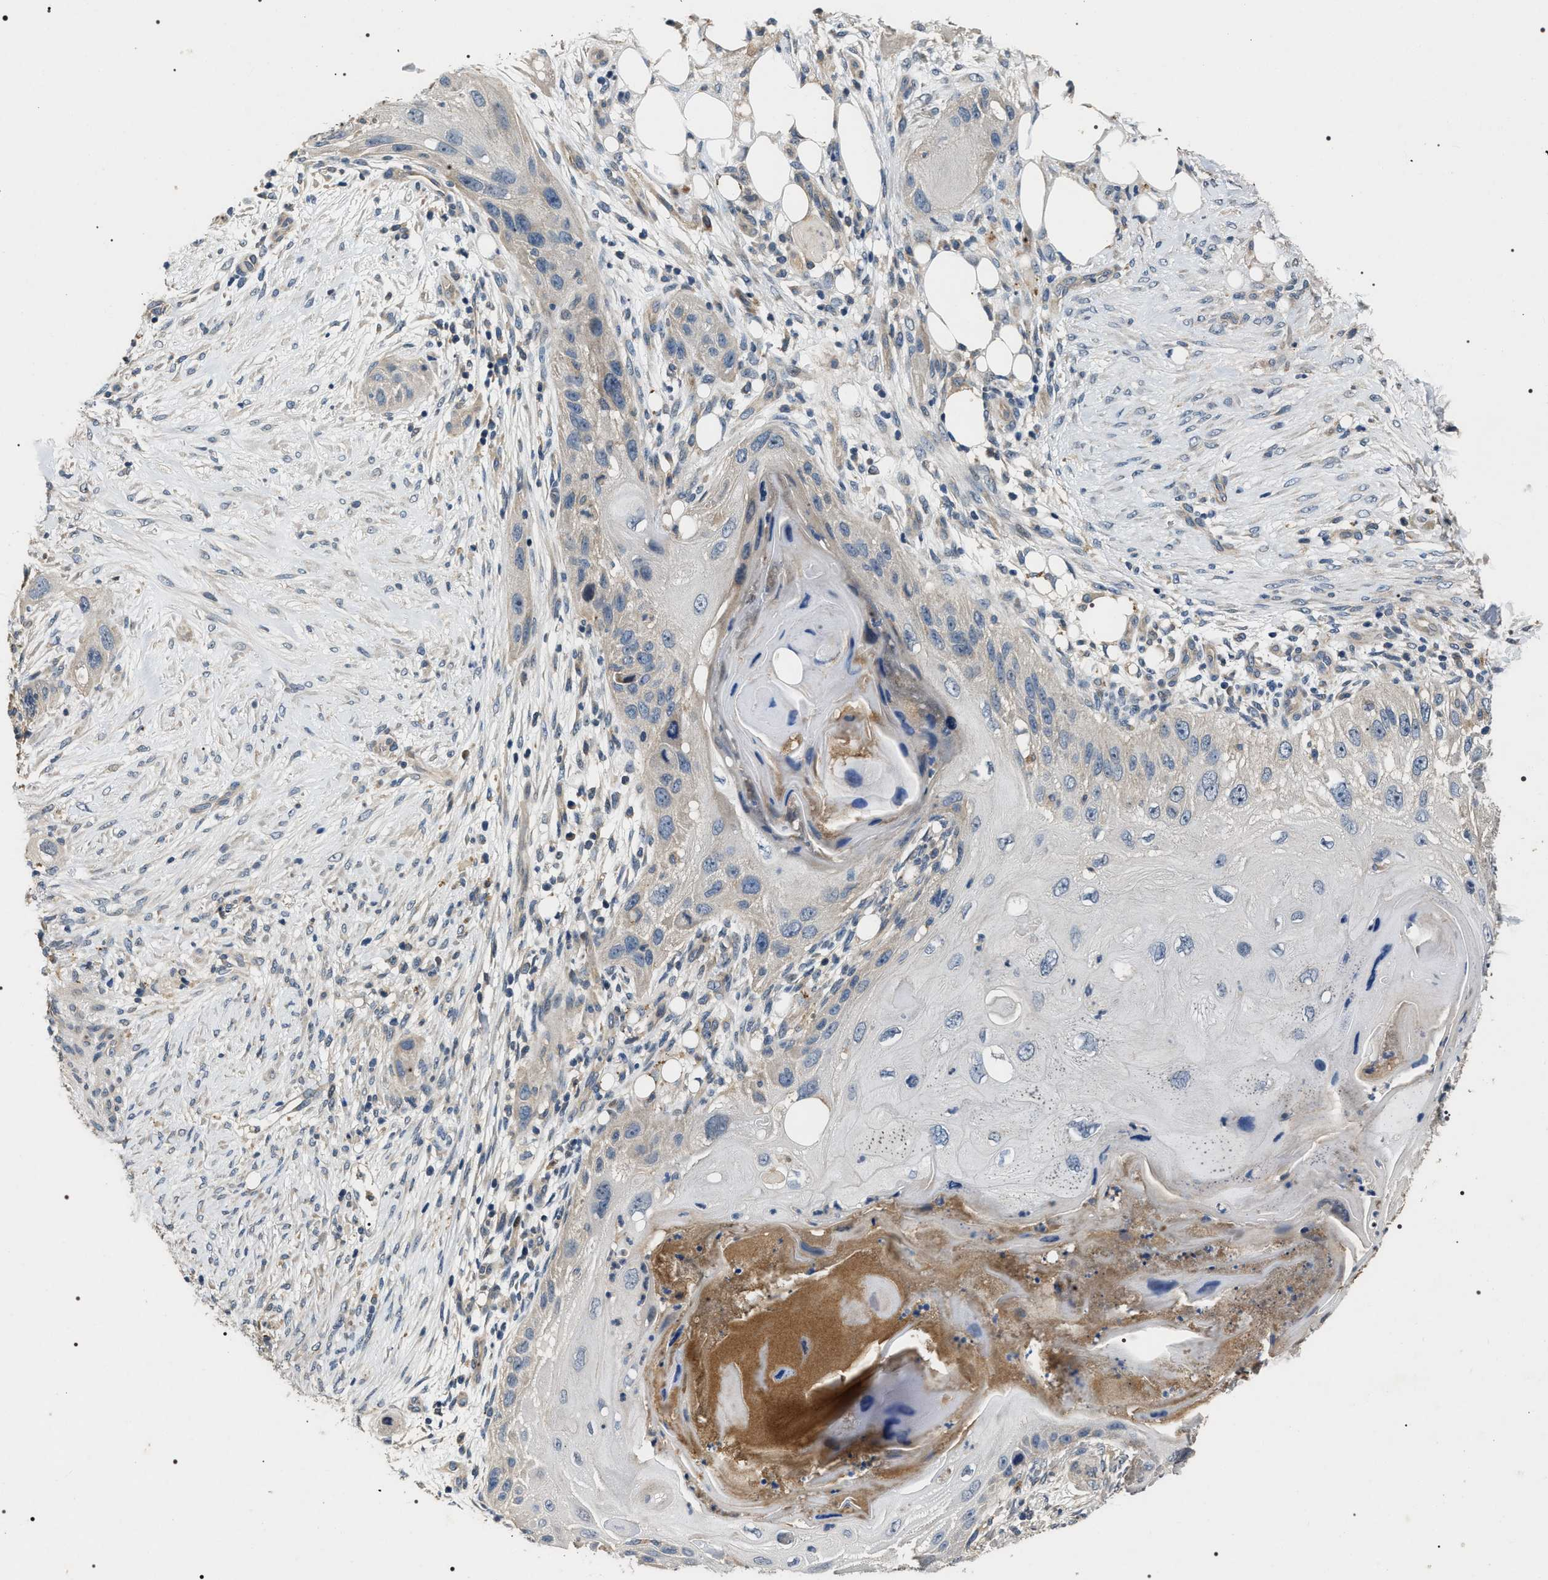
{"staining": {"intensity": "negative", "quantity": "none", "location": "none"}, "tissue": "skin cancer", "cell_type": "Tumor cells", "image_type": "cancer", "snomed": [{"axis": "morphology", "description": "Squamous cell carcinoma, NOS"}, {"axis": "topography", "description": "Skin"}], "caption": "A micrograph of human skin squamous cell carcinoma is negative for staining in tumor cells.", "gene": "IFT81", "patient": {"sex": "female", "age": 77}}